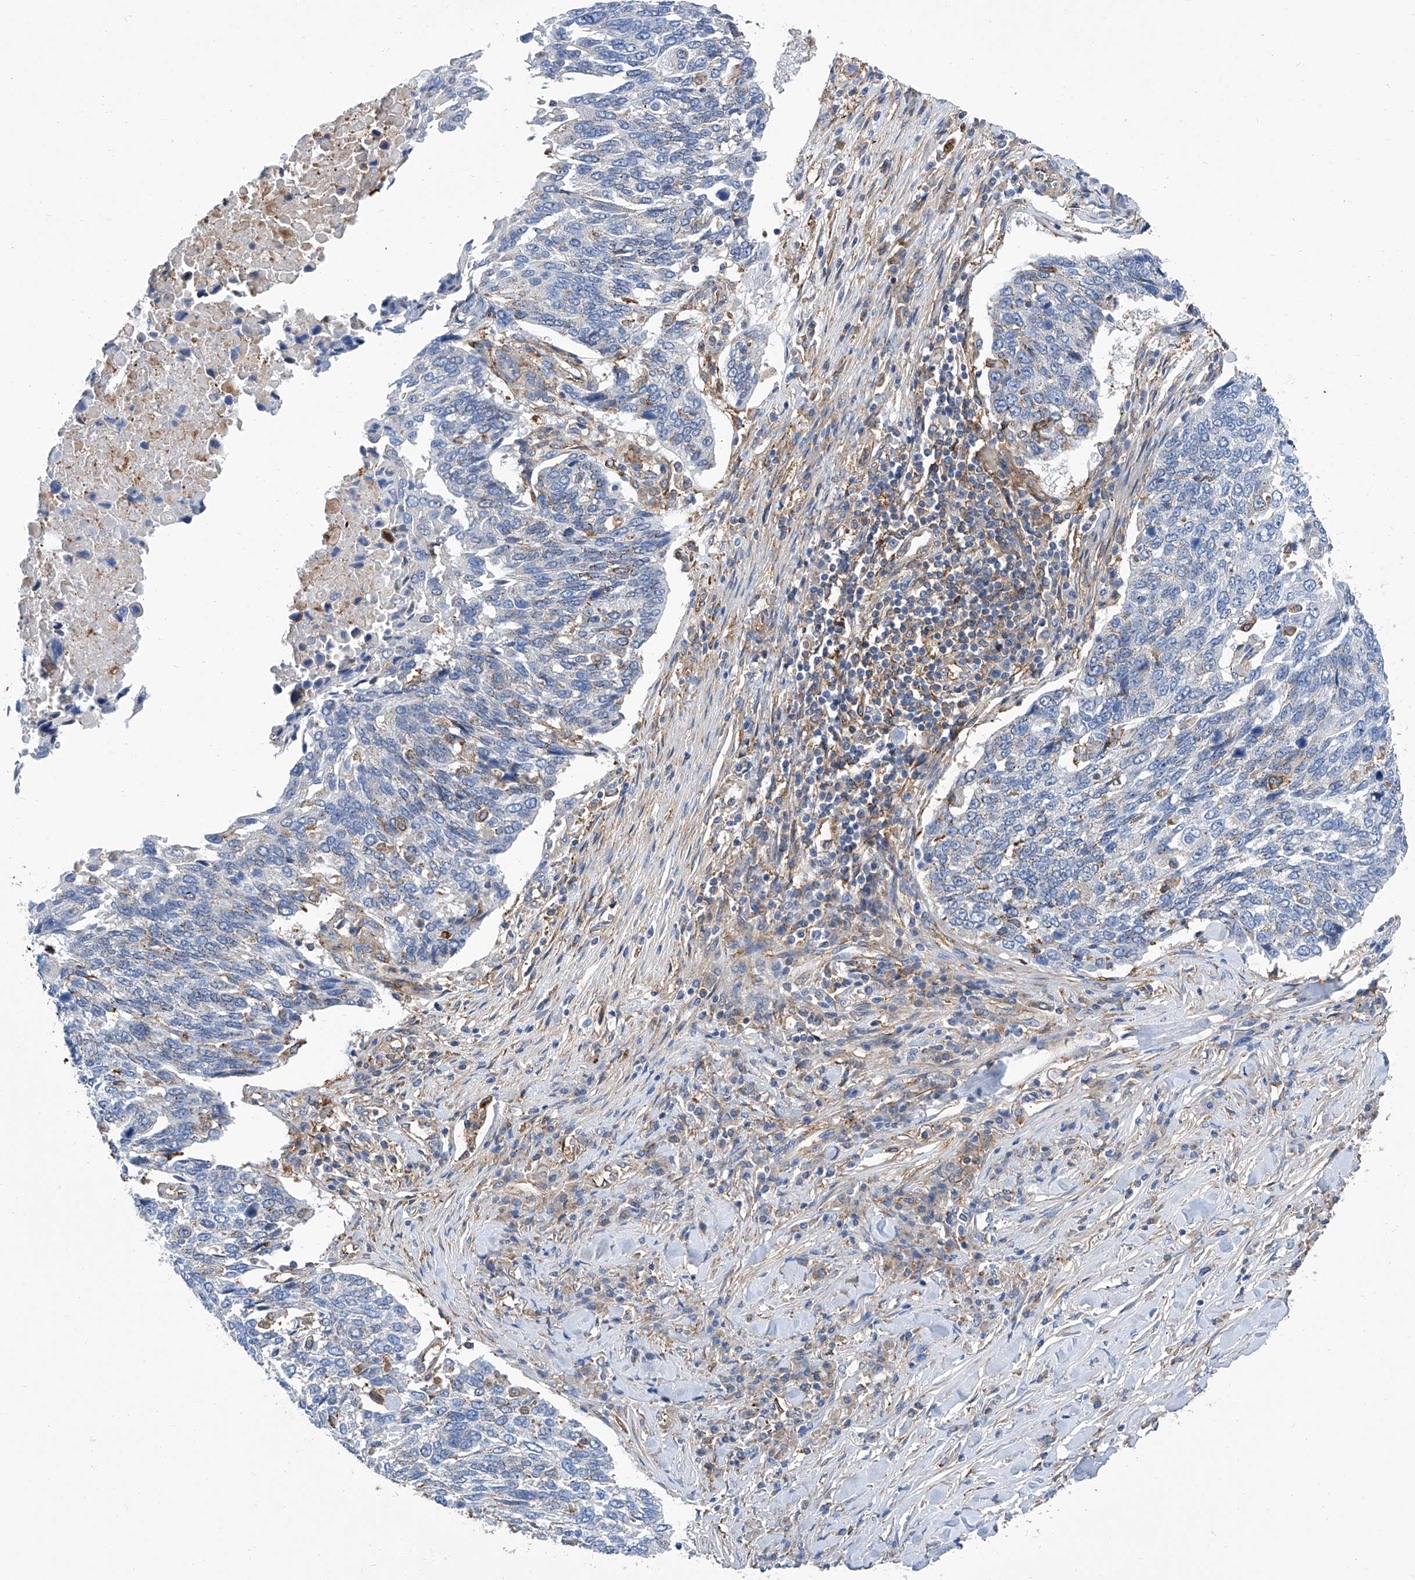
{"staining": {"intensity": "negative", "quantity": "none", "location": "none"}, "tissue": "lung cancer", "cell_type": "Tumor cells", "image_type": "cancer", "snomed": [{"axis": "morphology", "description": "Squamous cell carcinoma, NOS"}, {"axis": "topography", "description": "Lung"}], "caption": "Human lung cancer stained for a protein using immunohistochemistry exhibits no staining in tumor cells.", "gene": "GPT", "patient": {"sex": "male", "age": 66}}